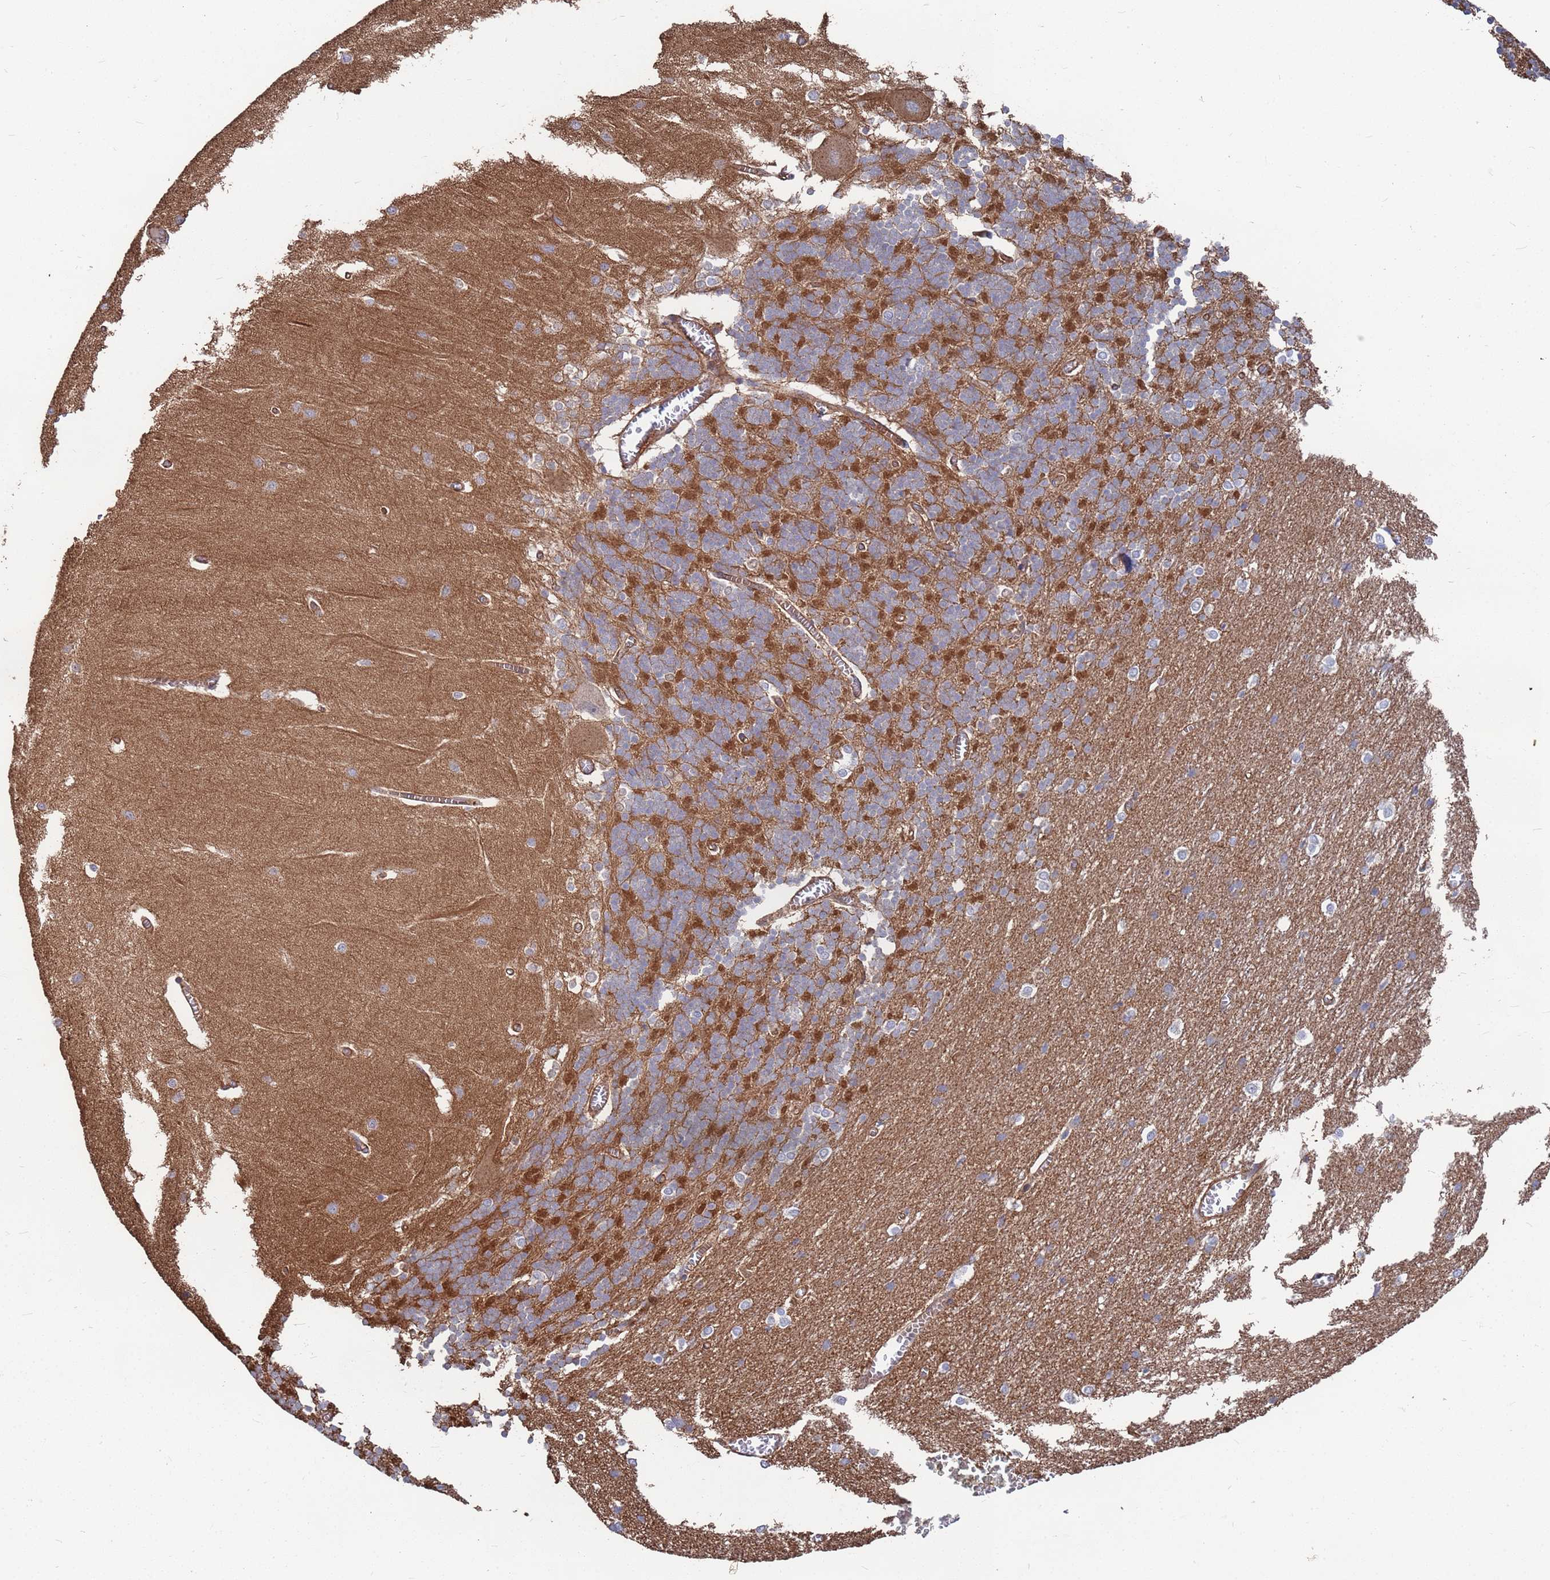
{"staining": {"intensity": "strong", "quantity": "25%-75%", "location": "cytoplasmic/membranous"}, "tissue": "cerebellum", "cell_type": "Cells in granular layer", "image_type": "normal", "snomed": [{"axis": "morphology", "description": "Normal tissue, NOS"}, {"axis": "topography", "description": "Cerebellum"}], "caption": "The photomicrograph demonstrates staining of unremarkable cerebellum, revealing strong cytoplasmic/membranous protein staining (brown color) within cells in granular layer. (Stains: DAB in brown, nuclei in blue, Microscopy: brightfield microscopy at high magnification).", "gene": "NDUFAF6", "patient": {"sex": "male", "age": 37}}